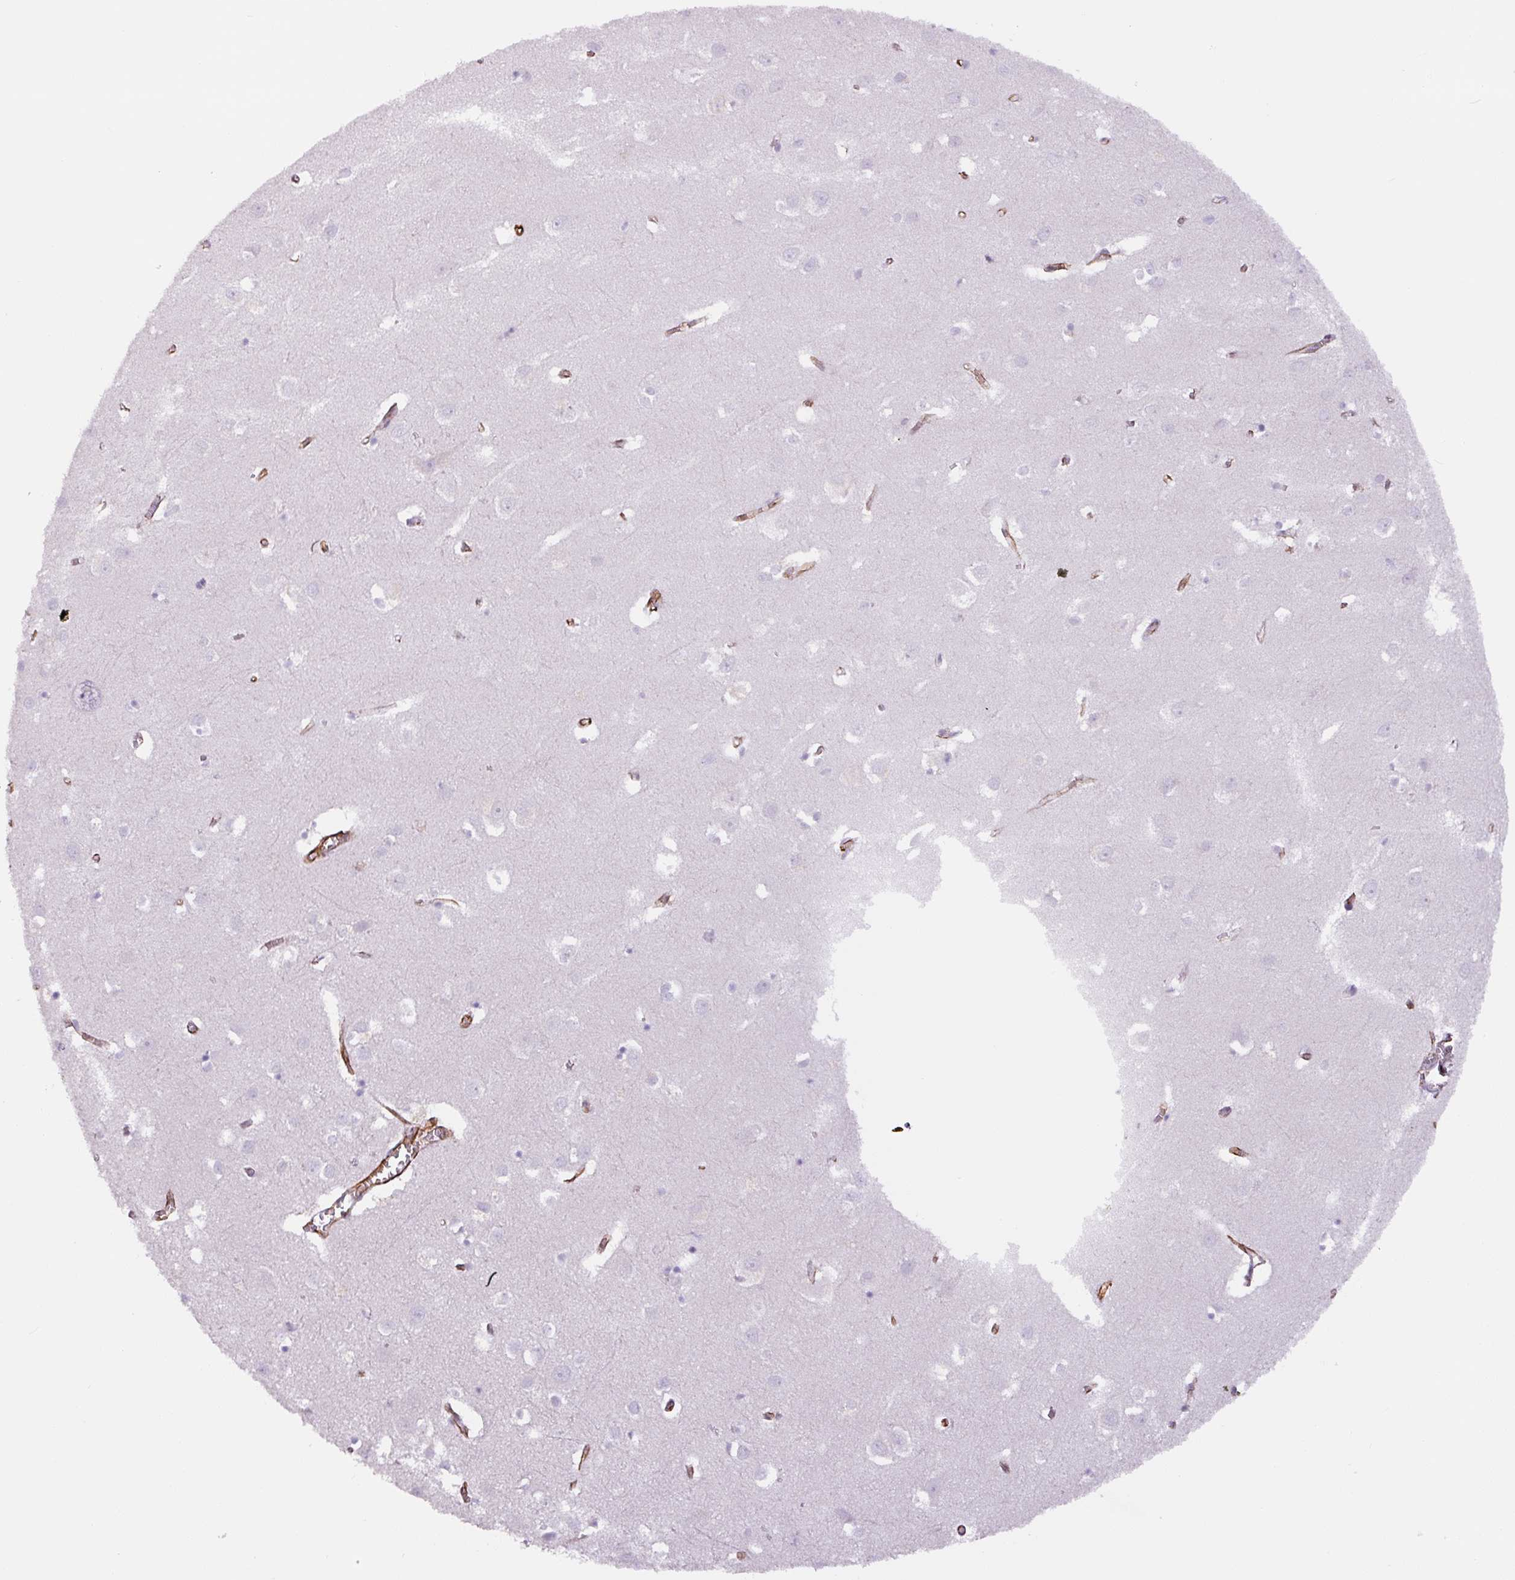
{"staining": {"intensity": "strong", "quantity": ">75%", "location": "cytoplasmic/membranous"}, "tissue": "cerebral cortex", "cell_type": "Endothelial cells", "image_type": "normal", "snomed": [{"axis": "morphology", "description": "Normal tissue, NOS"}, {"axis": "topography", "description": "Cerebral cortex"}], "caption": "Immunohistochemical staining of unremarkable cerebral cortex shows high levels of strong cytoplasmic/membranous positivity in about >75% of endothelial cells.", "gene": "NES", "patient": {"sex": "male", "age": 70}}